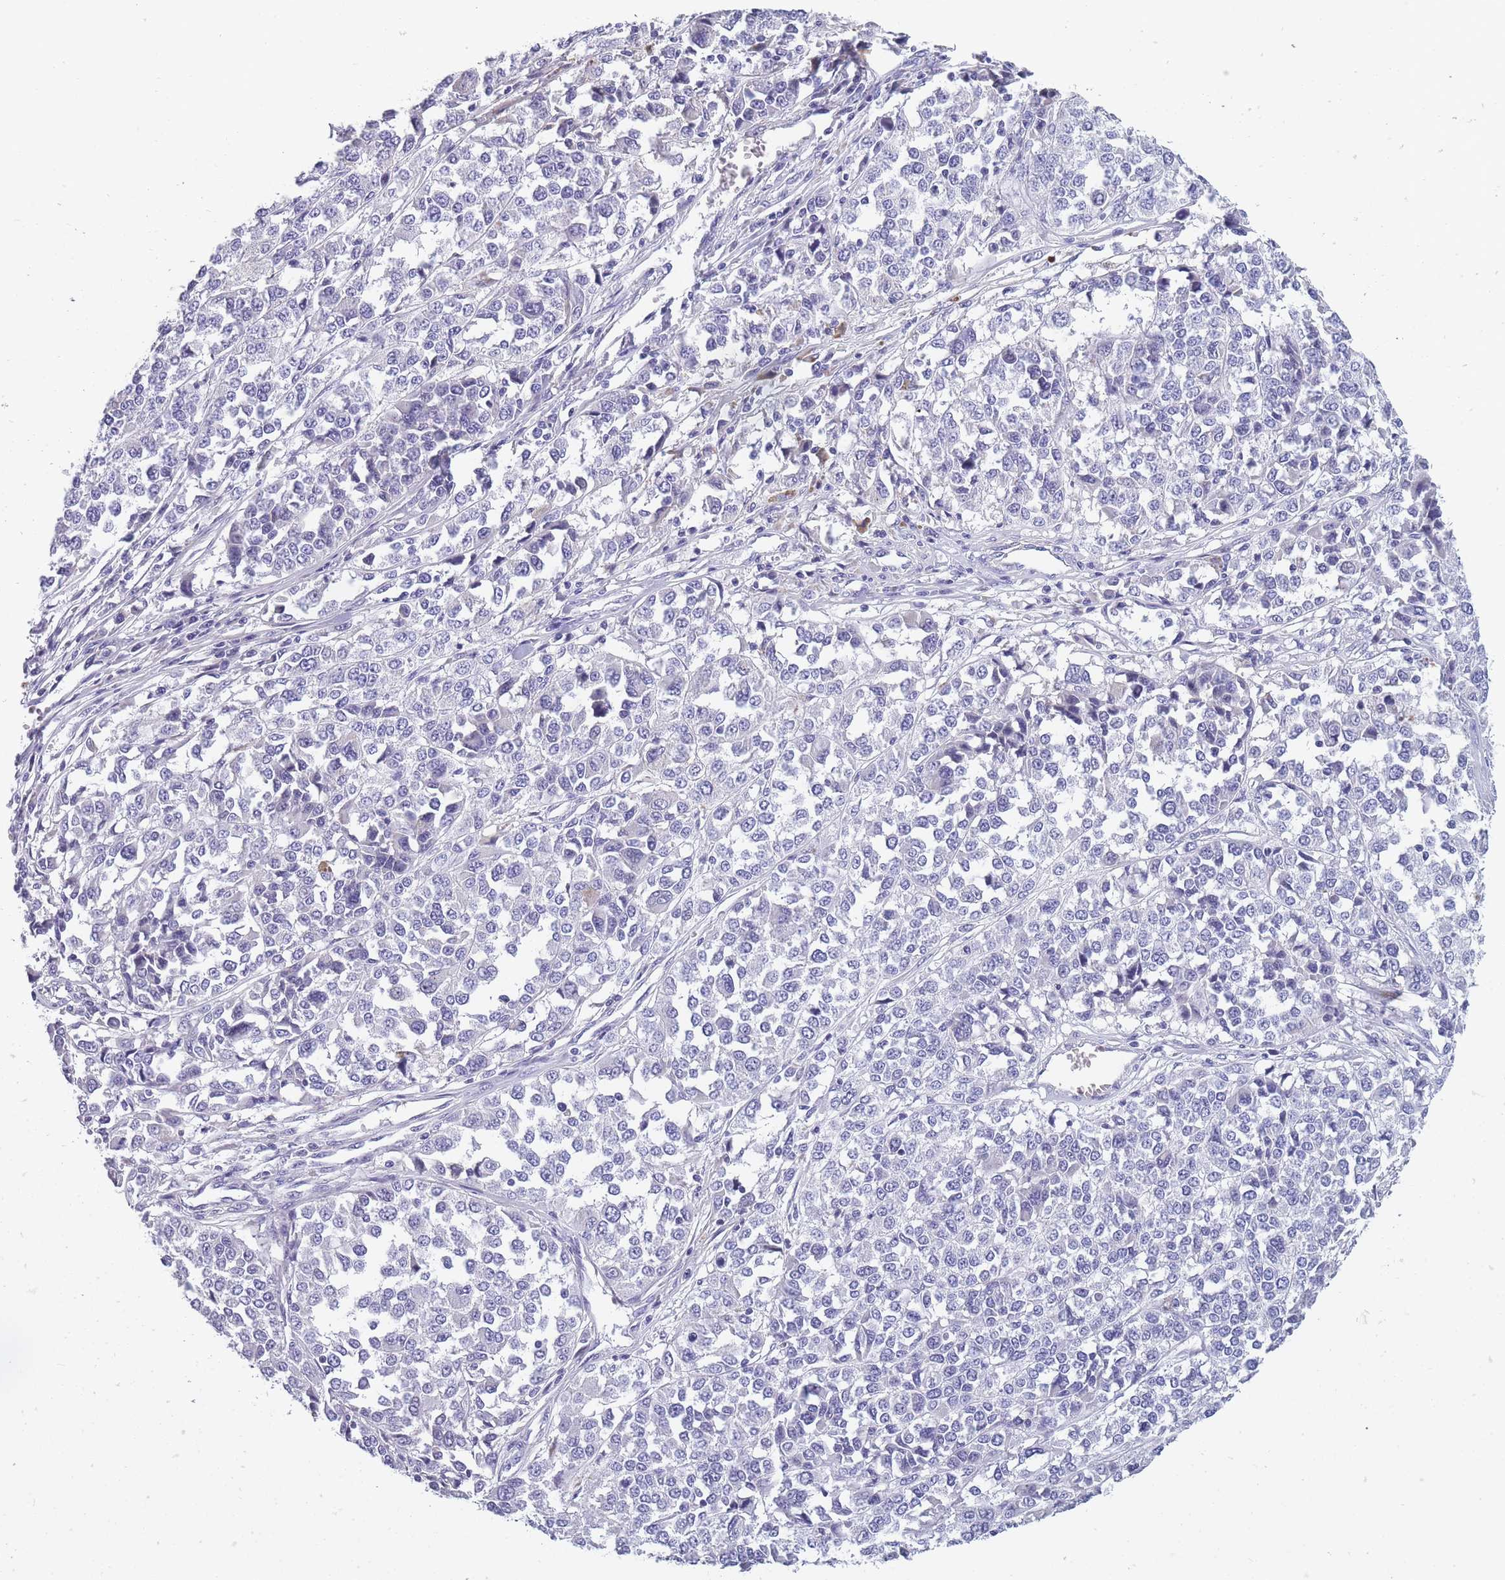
{"staining": {"intensity": "negative", "quantity": "none", "location": "none"}, "tissue": "melanoma", "cell_type": "Tumor cells", "image_type": "cancer", "snomed": [{"axis": "morphology", "description": "Malignant melanoma, Metastatic site"}, {"axis": "topography", "description": "Lymph node"}], "caption": "Melanoma stained for a protein using immunohistochemistry (IHC) shows no staining tumor cells.", "gene": "OR4C5", "patient": {"sex": "male", "age": 44}}